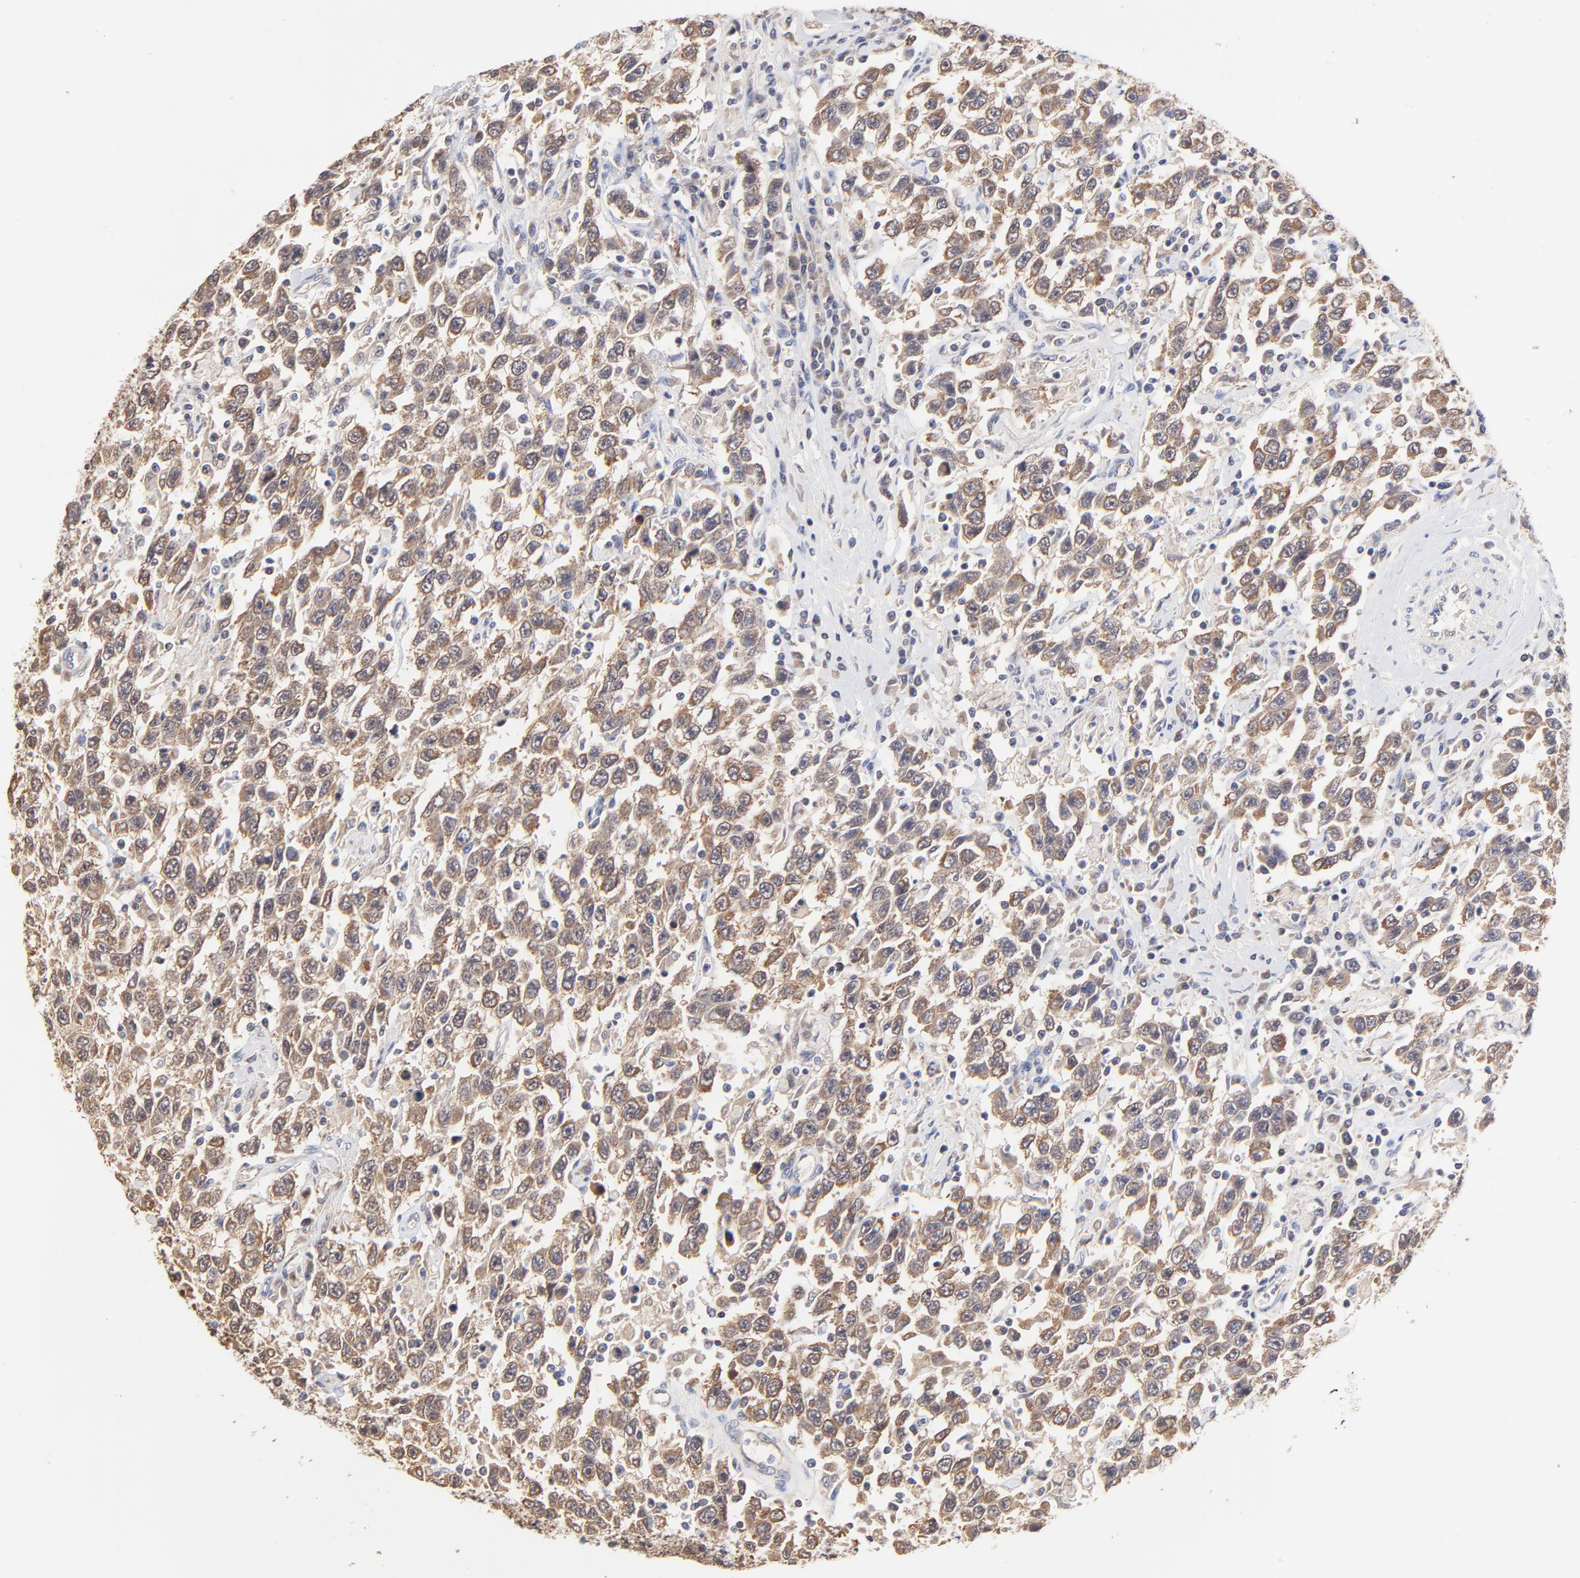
{"staining": {"intensity": "moderate", "quantity": ">75%", "location": "cytoplasmic/membranous"}, "tissue": "testis cancer", "cell_type": "Tumor cells", "image_type": "cancer", "snomed": [{"axis": "morphology", "description": "Seminoma, NOS"}, {"axis": "topography", "description": "Testis"}], "caption": "This is an image of immunohistochemistry (IHC) staining of testis cancer, which shows moderate expression in the cytoplasmic/membranous of tumor cells.", "gene": "PCMT1", "patient": {"sex": "male", "age": 41}}